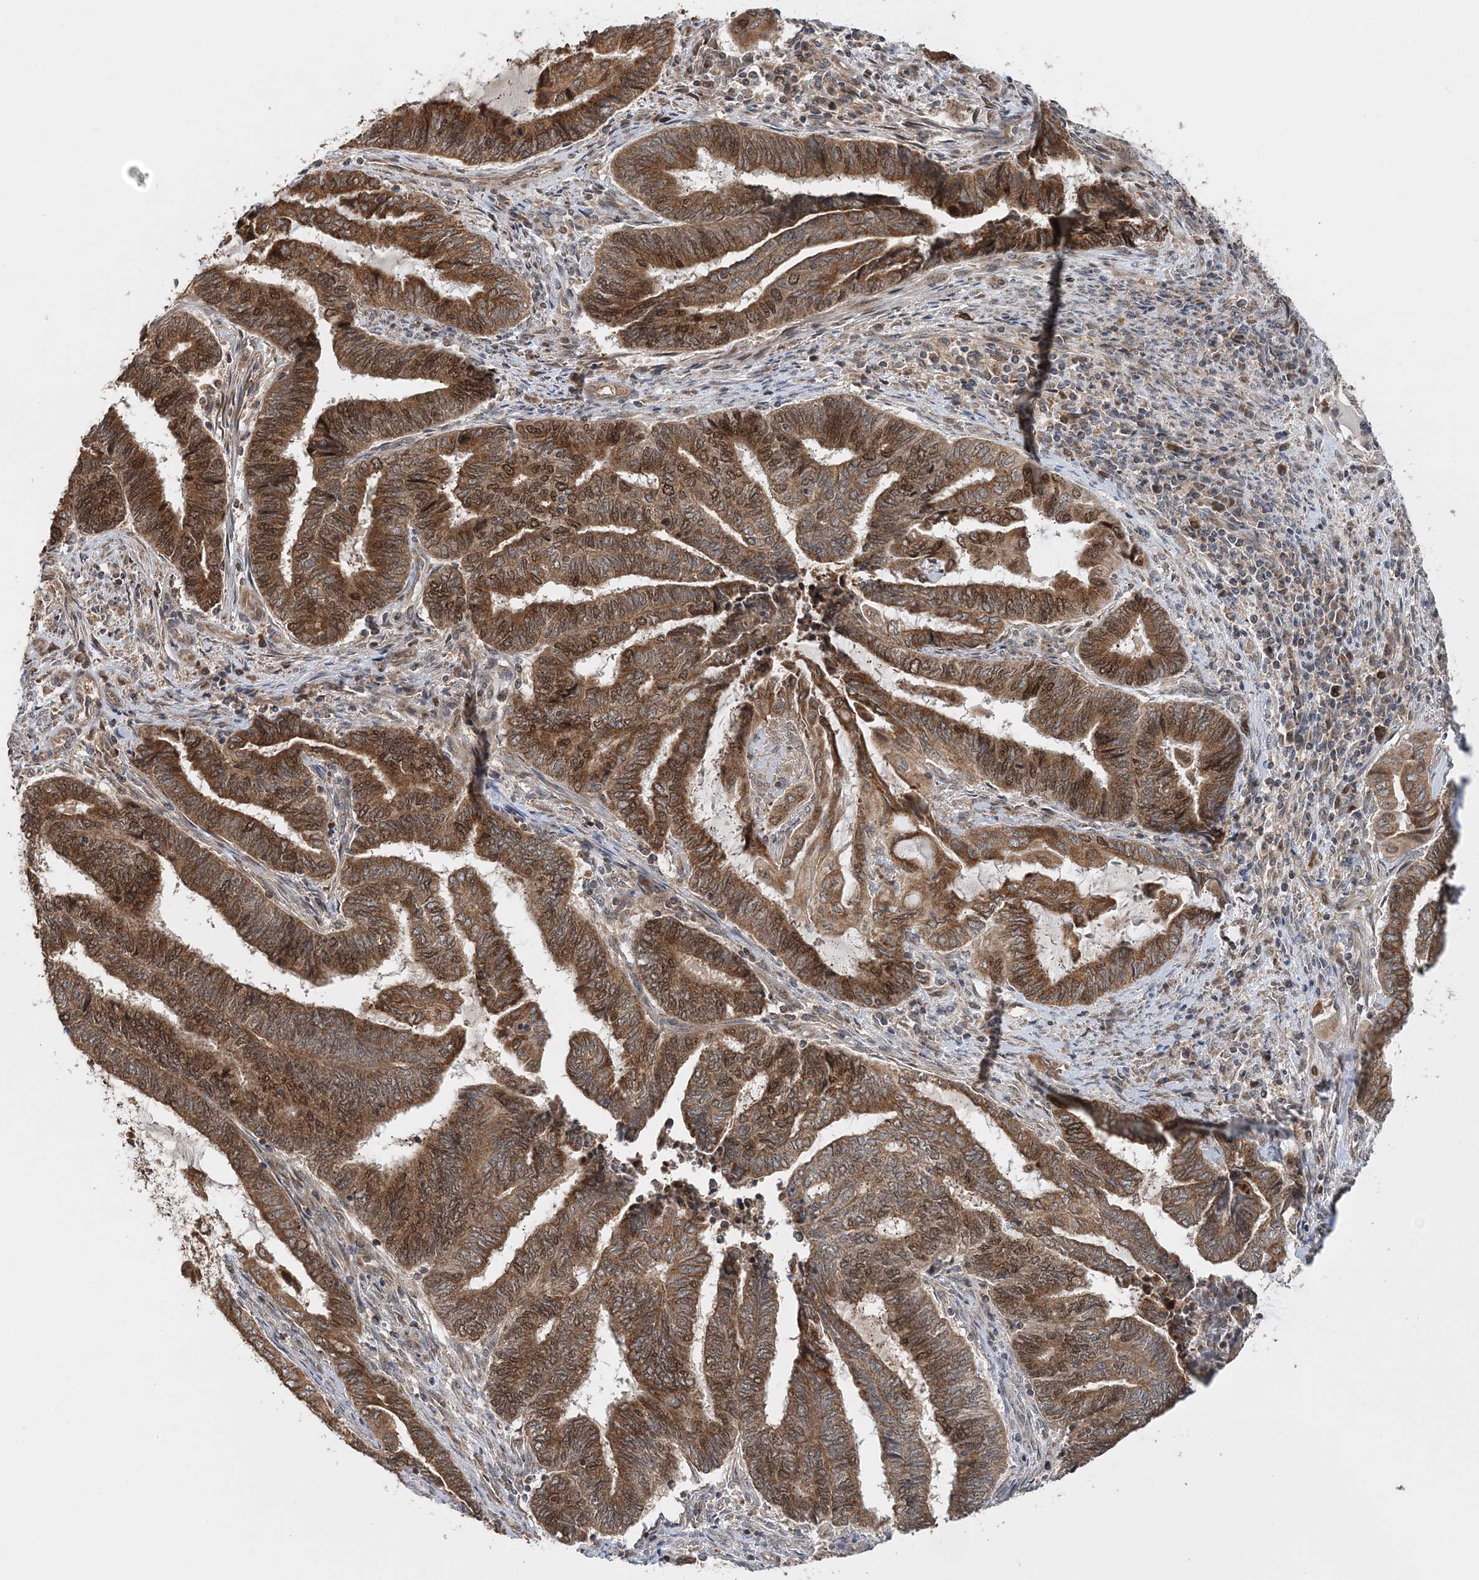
{"staining": {"intensity": "moderate", "quantity": ">75%", "location": "cytoplasmic/membranous"}, "tissue": "endometrial cancer", "cell_type": "Tumor cells", "image_type": "cancer", "snomed": [{"axis": "morphology", "description": "Adenocarcinoma, NOS"}, {"axis": "topography", "description": "Uterus"}, {"axis": "topography", "description": "Endometrium"}], "caption": "Endometrial cancer was stained to show a protein in brown. There is medium levels of moderate cytoplasmic/membranous staining in approximately >75% of tumor cells.", "gene": "KIF4A", "patient": {"sex": "female", "age": 70}}